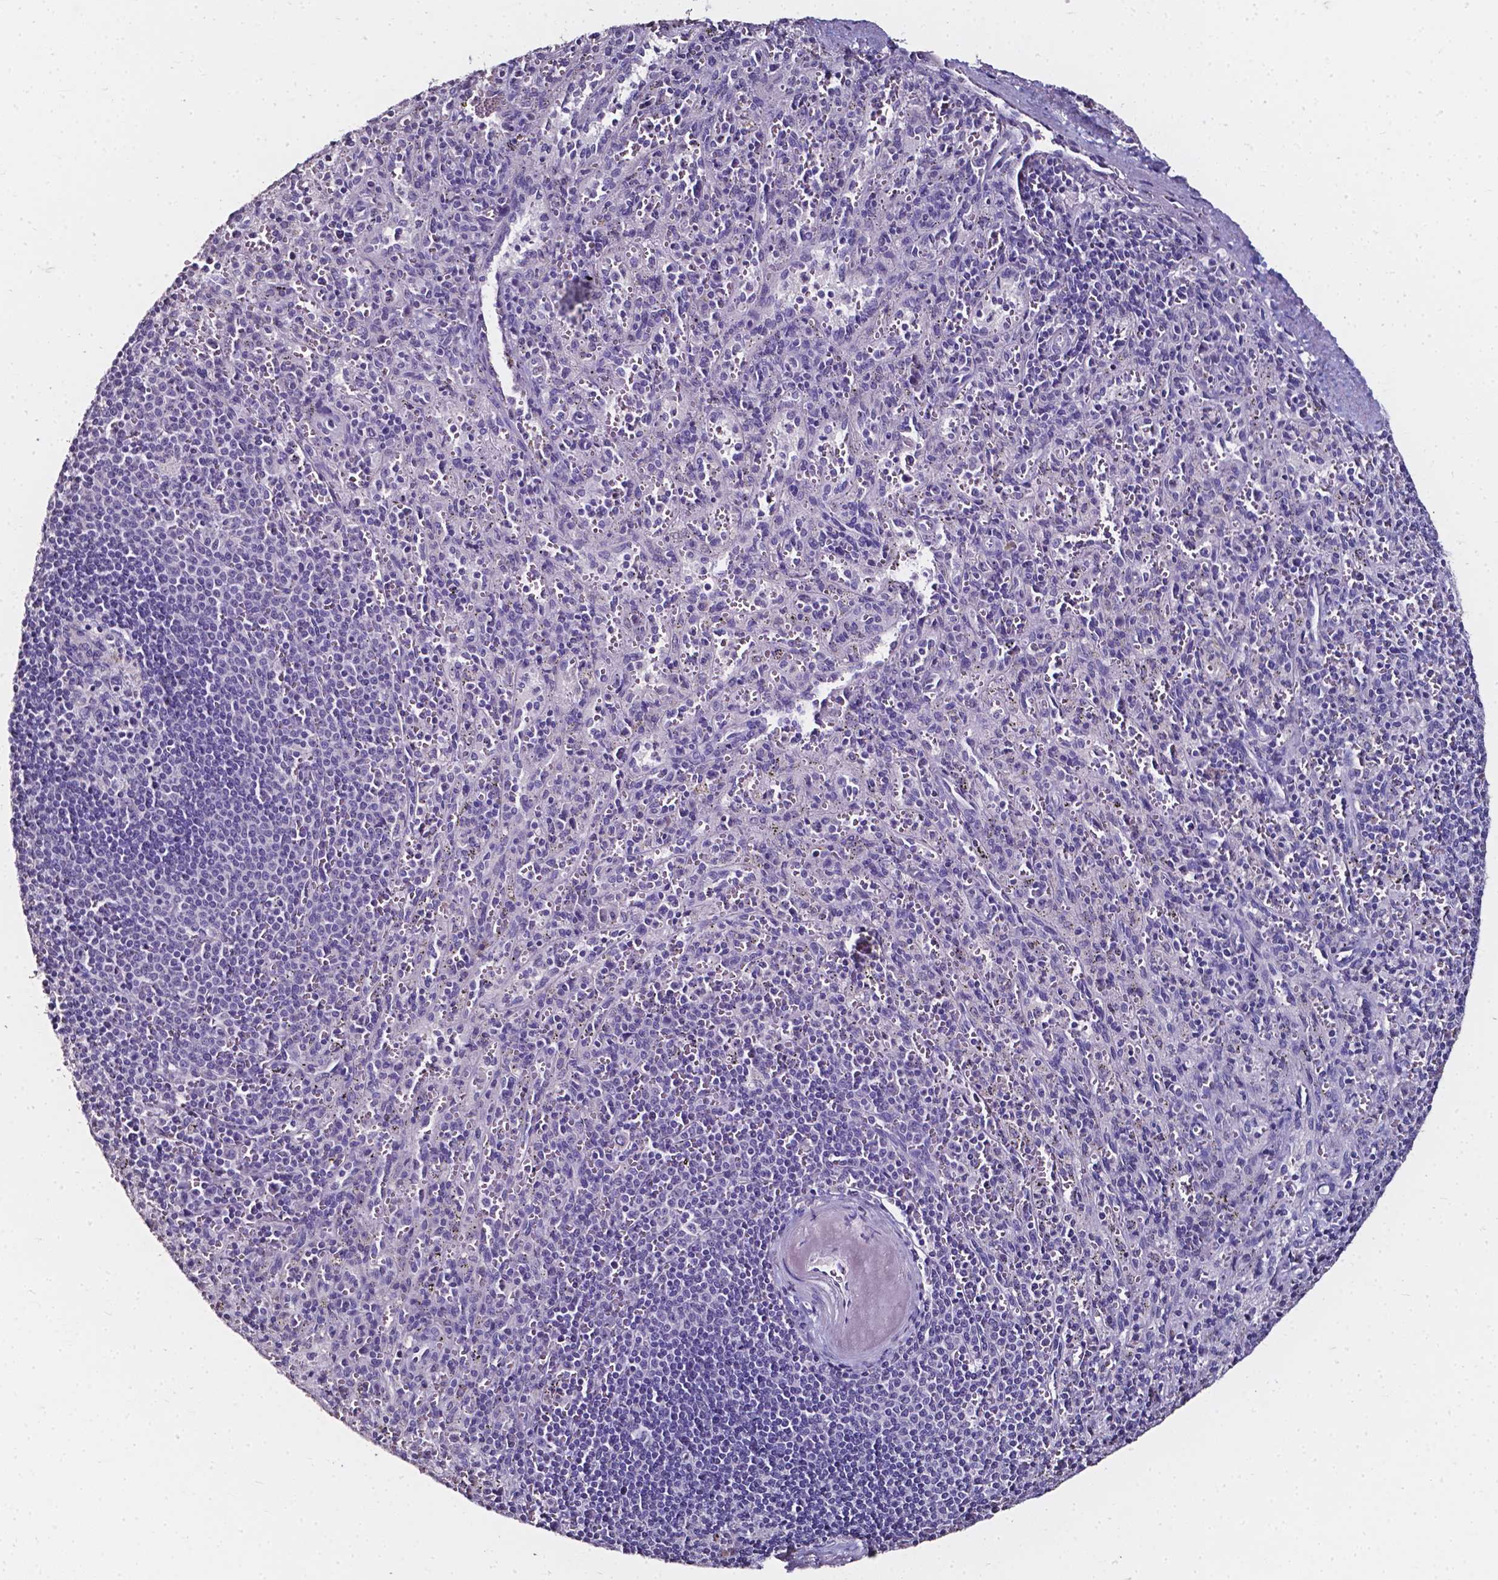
{"staining": {"intensity": "negative", "quantity": "none", "location": "none"}, "tissue": "spleen", "cell_type": "Cells in red pulp", "image_type": "normal", "snomed": [{"axis": "morphology", "description": "Normal tissue, NOS"}, {"axis": "topography", "description": "Spleen"}], "caption": "Immunohistochemistry histopathology image of benign spleen stained for a protein (brown), which displays no positivity in cells in red pulp.", "gene": "AKR1B10", "patient": {"sex": "male", "age": 57}}